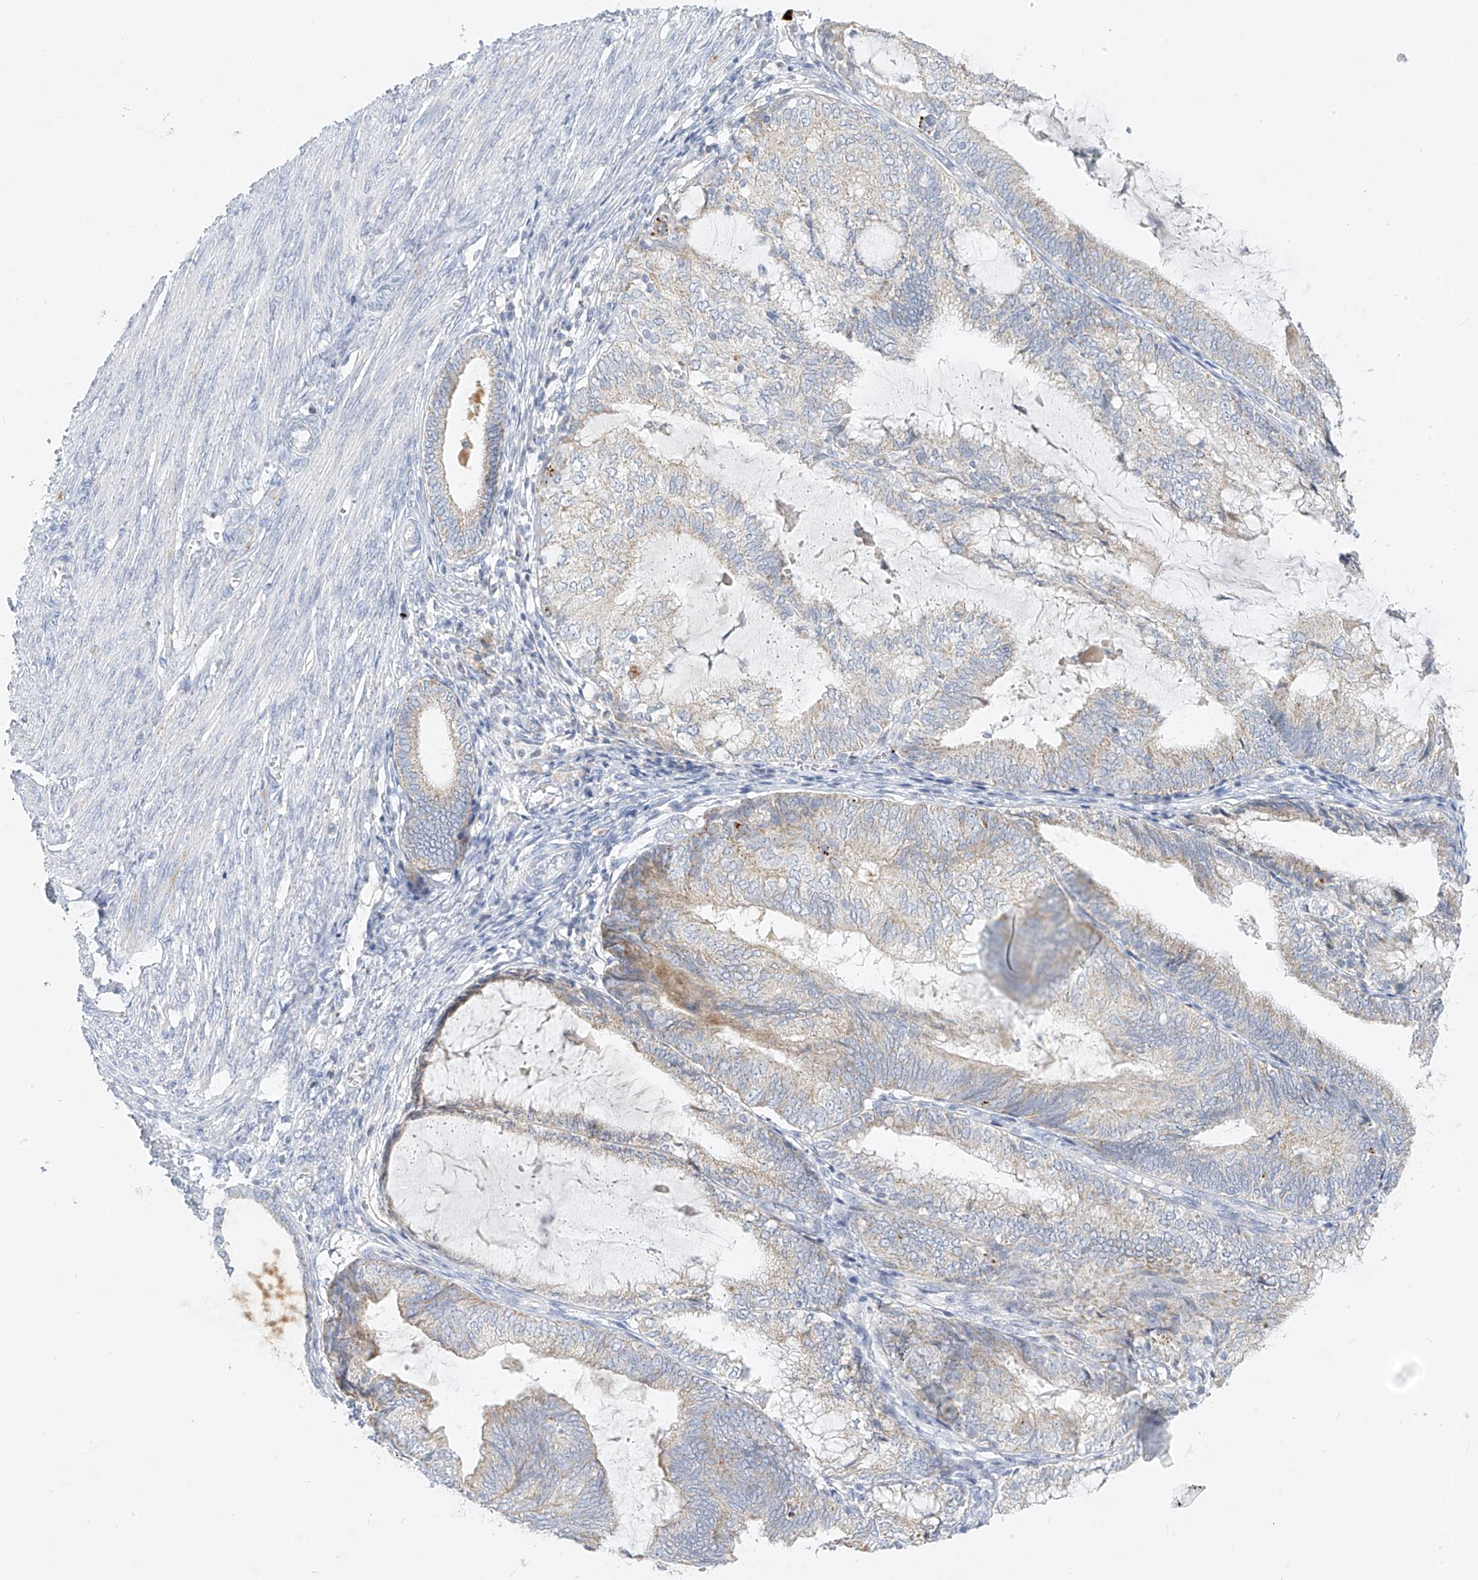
{"staining": {"intensity": "weak", "quantity": "<25%", "location": "cytoplasmic/membranous"}, "tissue": "endometrial cancer", "cell_type": "Tumor cells", "image_type": "cancer", "snomed": [{"axis": "morphology", "description": "Adenocarcinoma, NOS"}, {"axis": "topography", "description": "Endometrium"}], "caption": "DAB immunohistochemical staining of endometrial cancer shows no significant staining in tumor cells.", "gene": "ZNF404", "patient": {"sex": "female", "age": 81}}